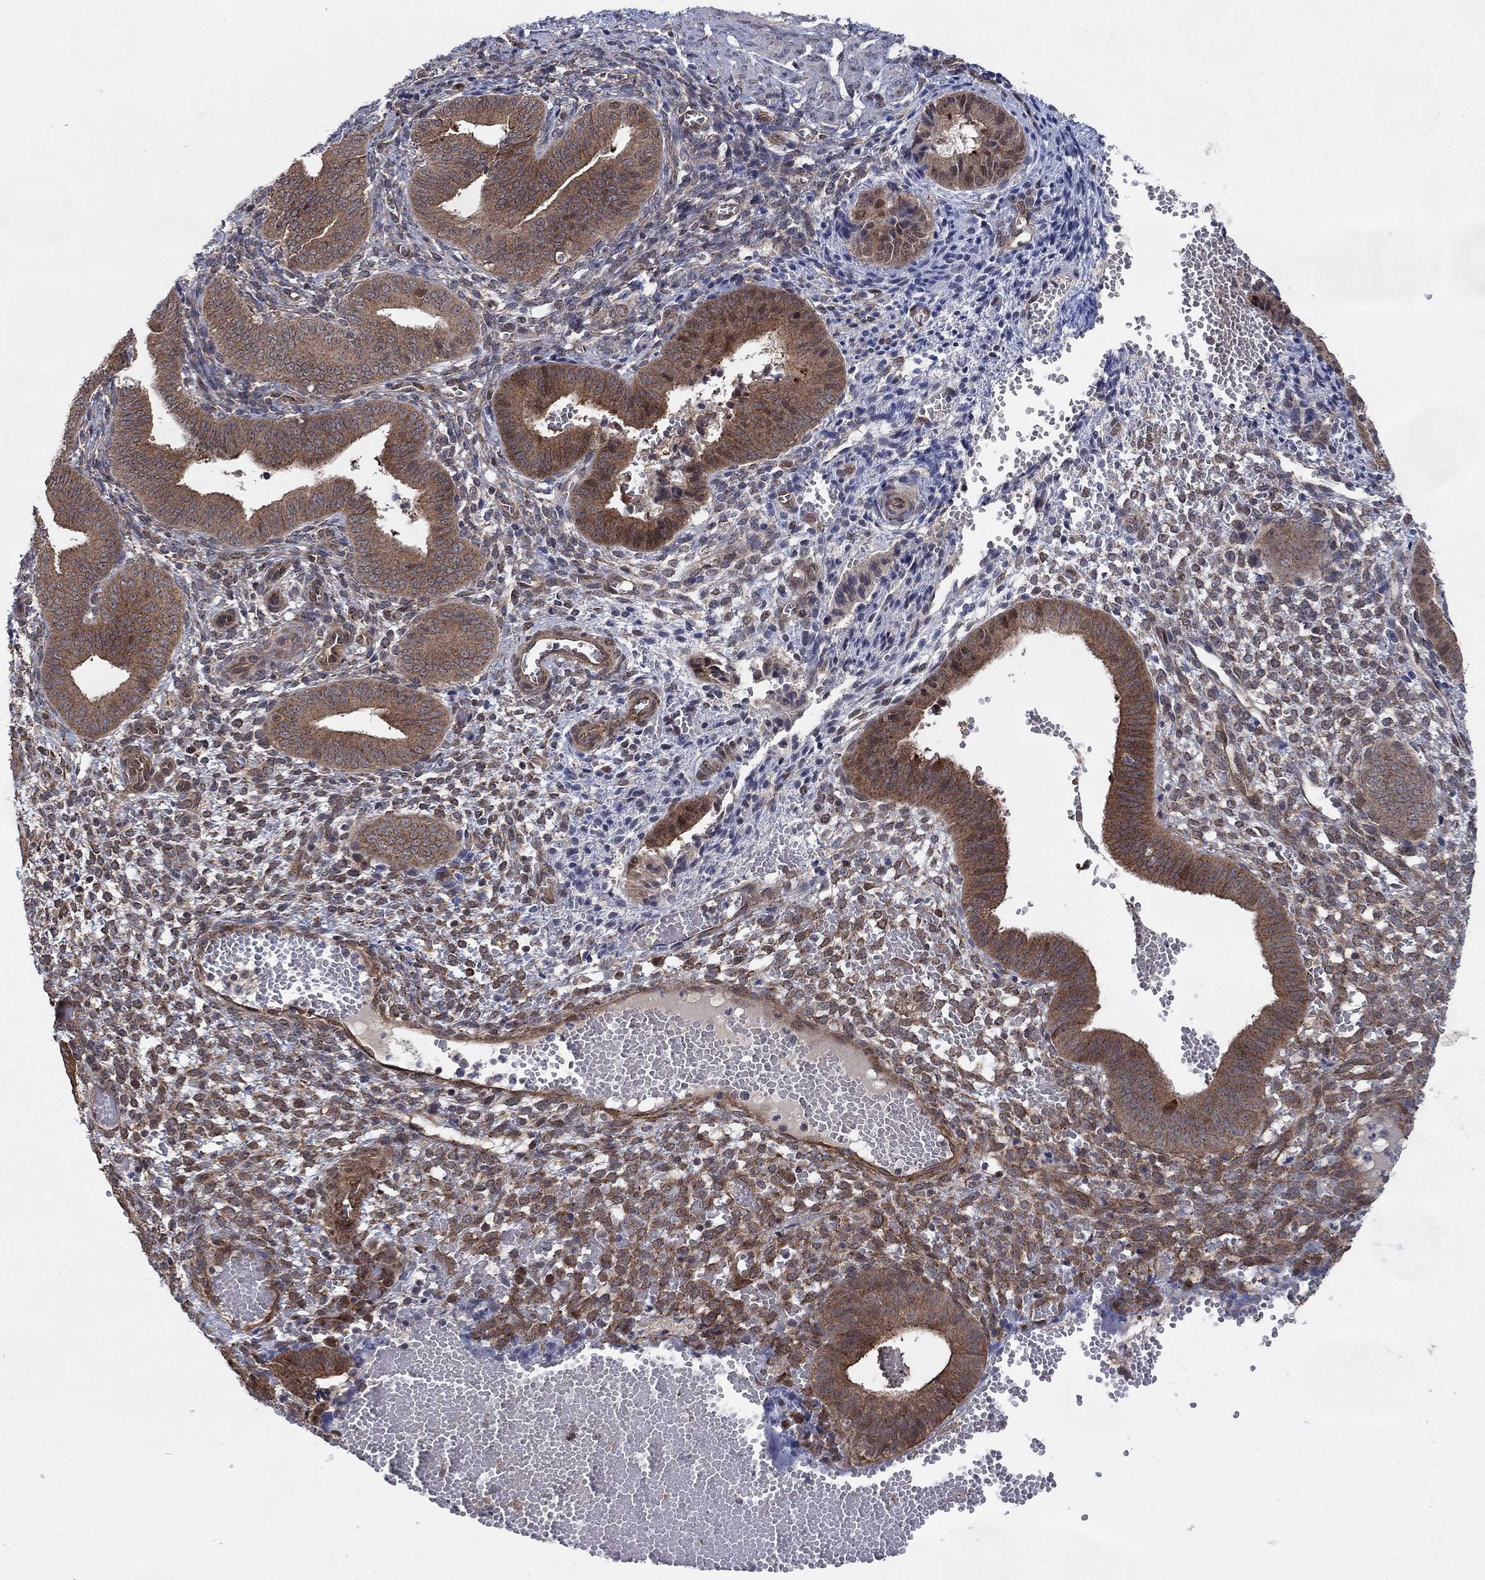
{"staining": {"intensity": "moderate", "quantity": "<25%", "location": "cytoplasmic/membranous"}, "tissue": "endometrium", "cell_type": "Cells in endometrial stroma", "image_type": "normal", "snomed": [{"axis": "morphology", "description": "Normal tissue, NOS"}, {"axis": "topography", "description": "Endometrium"}], "caption": "Brown immunohistochemical staining in benign endometrium demonstrates moderate cytoplasmic/membranous staining in about <25% of cells in endometrial stroma.", "gene": "SH3RF1", "patient": {"sex": "female", "age": 42}}